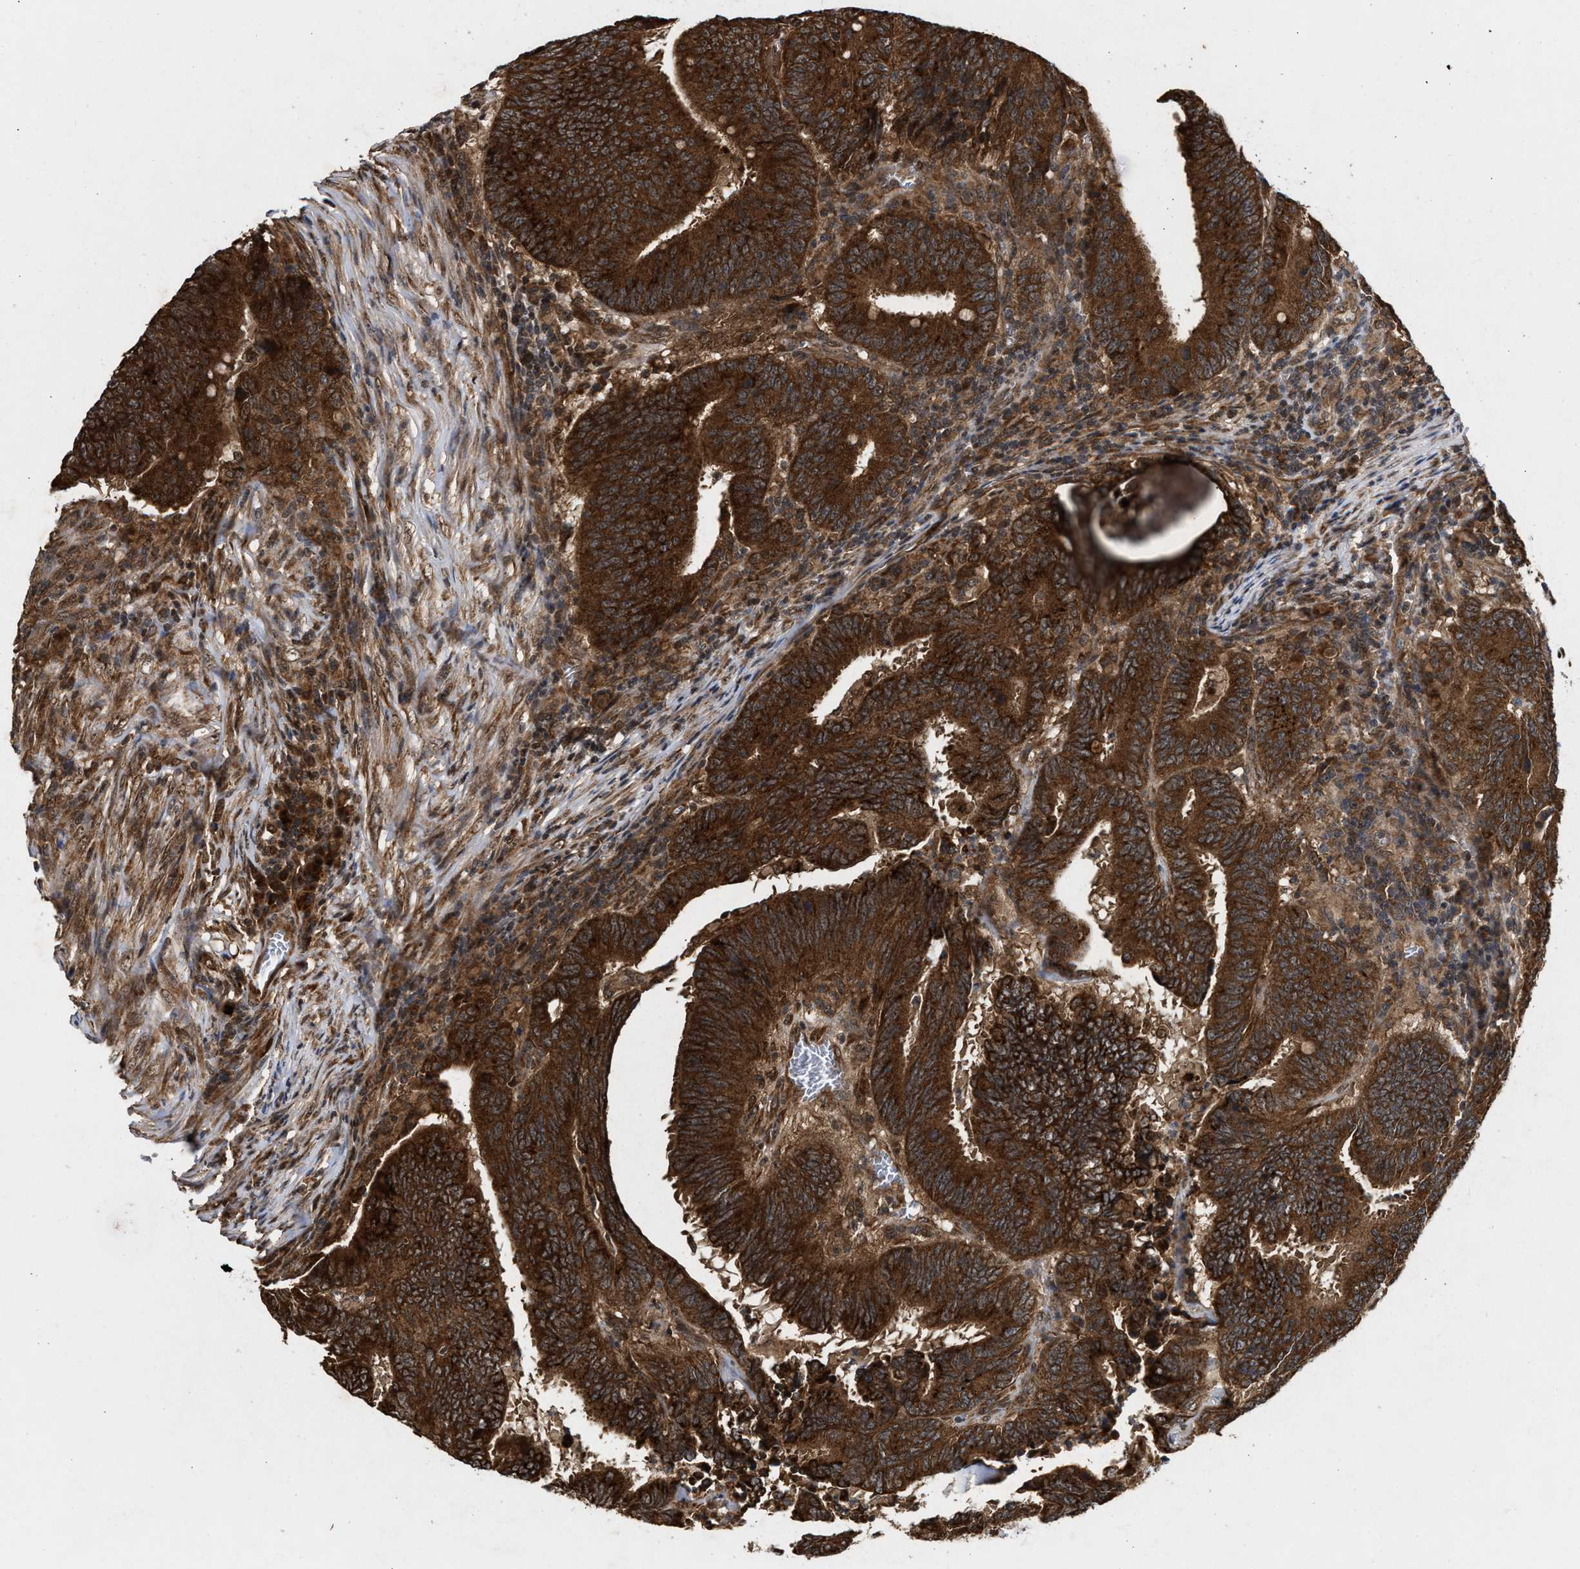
{"staining": {"intensity": "strong", "quantity": ">75%", "location": "cytoplasmic/membranous"}, "tissue": "colorectal cancer", "cell_type": "Tumor cells", "image_type": "cancer", "snomed": [{"axis": "morphology", "description": "Adenocarcinoma, NOS"}, {"axis": "topography", "description": "Colon"}], "caption": "Colorectal adenocarcinoma stained with immunohistochemistry (IHC) demonstrates strong cytoplasmic/membranous positivity in approximately >75% of tumor cells.", "gene": "CFLAR", "patient": {"sex": "male", "age": 45}}